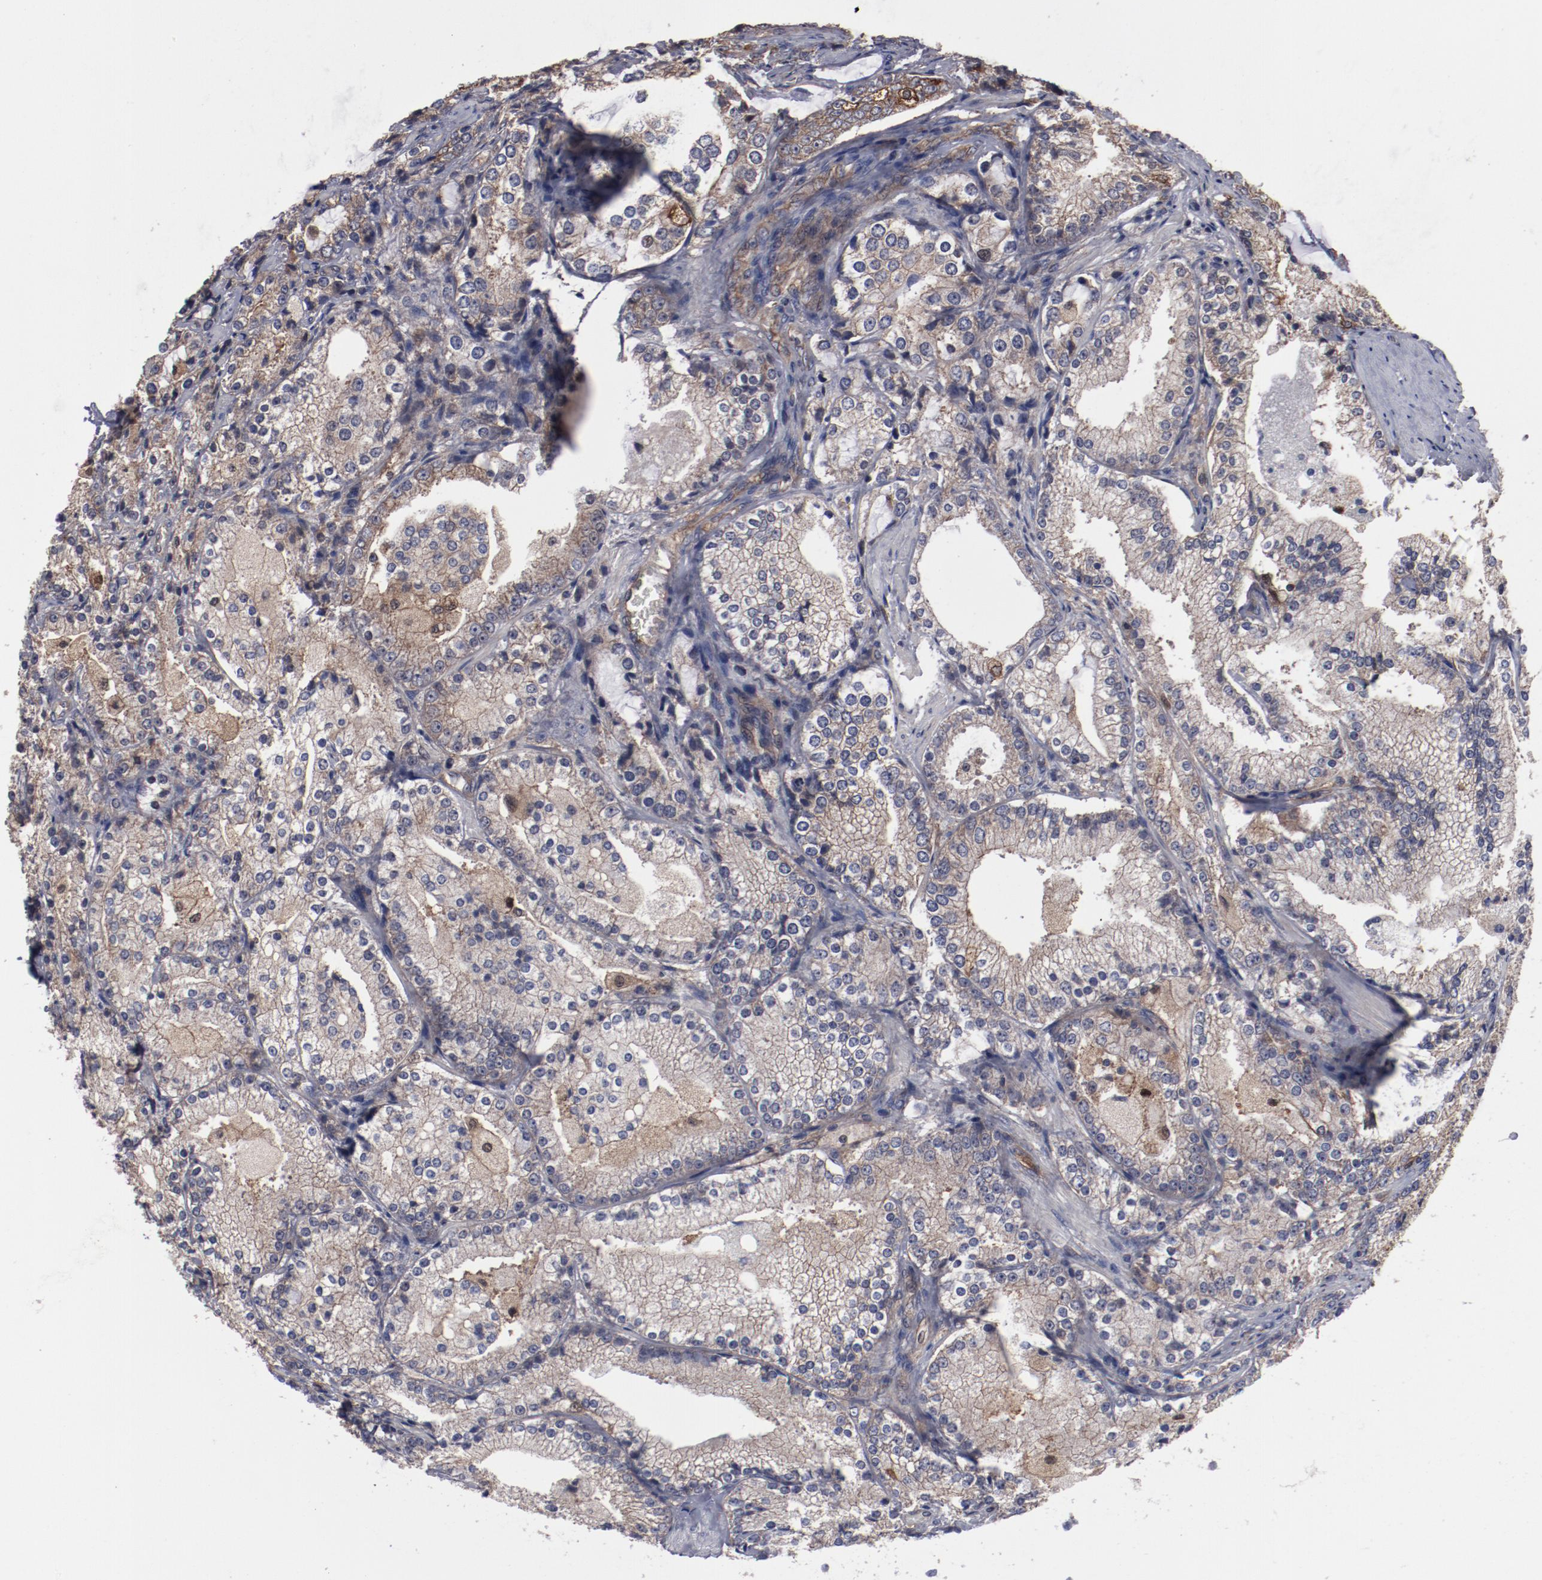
{"staining": {"intensity": "weak", "quantity": ">75%", "location": "cytoplasmic/membranous"}, "tissue": "prostate cancer", "cell_type": "Tumor cells", "image_type": "cancer", "snomed": [{"axis": "morphology", "description": "Adenocarcinoma, High grade"}, {"axis": "topography", "description": "Prostate"}], "caption": "This image exhibits immunohistochemistry staining of prostate cancer (adenocarcinoma (high-grade)), with low weak cytoplasmic/membranous expression in approximately >75% of tumor cells.", "gene": "DNAAF2", "patient": {"sex": "male", "age": 63}}